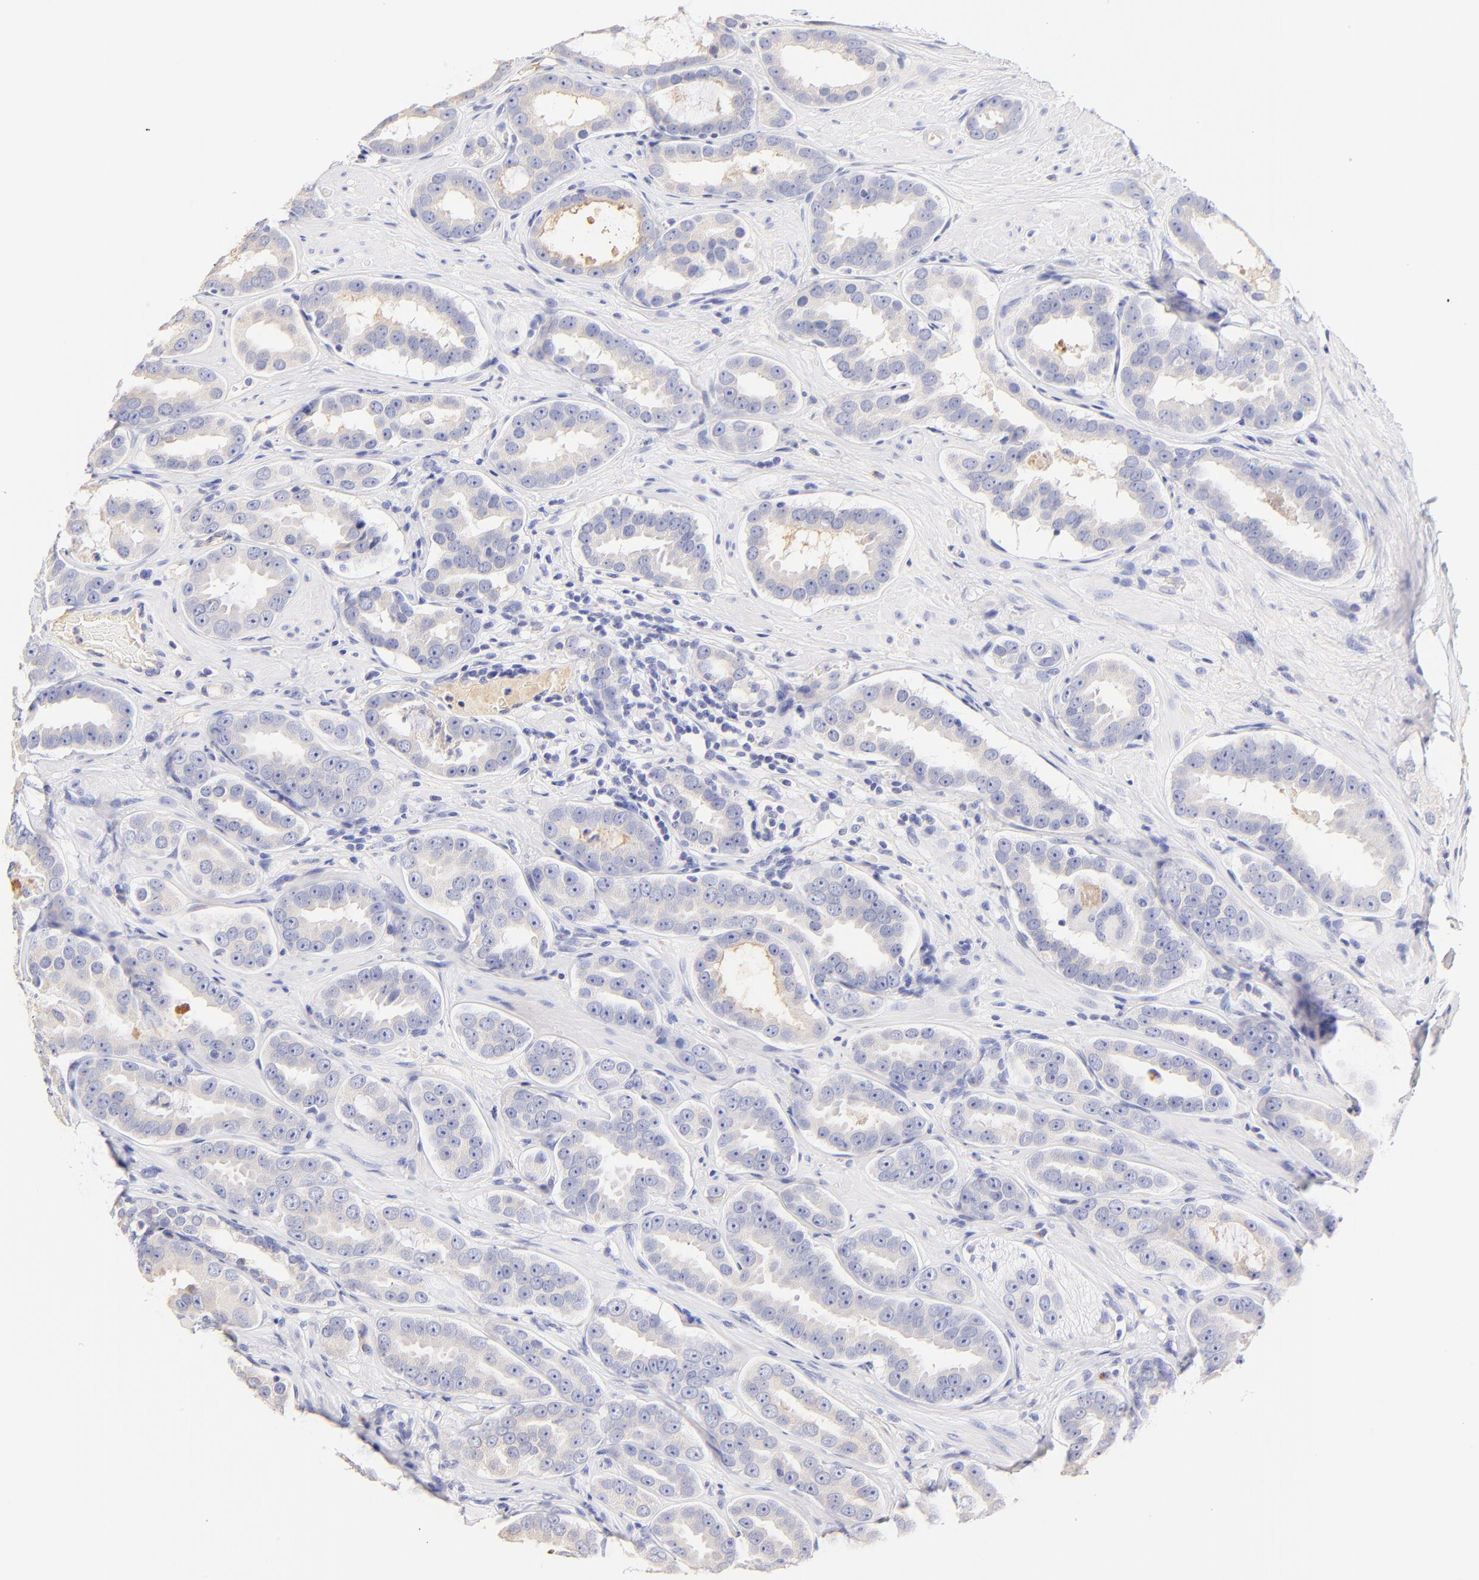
{"staining": {"intensity": "weak", "quantity": "25%-75%", "location": "cytoplasmic/membranous"}, "tissue": "prostate cancer", "cell_type": "Tumor cells", "image_type": "cancer", "snomed": [{"axis": "morphology", "description": "Adenocarcinoma, Low grade"}, {"axis": "topography", "description": "Prostate"}], "caption": "Immunohistochemistry (IHC) (DAB) staining of adenocarcinoma (low-grade) (prostate) exhibits weak cytoplasmic/membranous protein staining in about 25%-75% of tumor cells. (Stains: DAB (3,3'-diaminobenzidine) in brown, nuclei in blue, Microscopy: brightfield microscopy at high magnification).", "gene": "ASB9", "patient": {"sex": "male", "age": 59}}